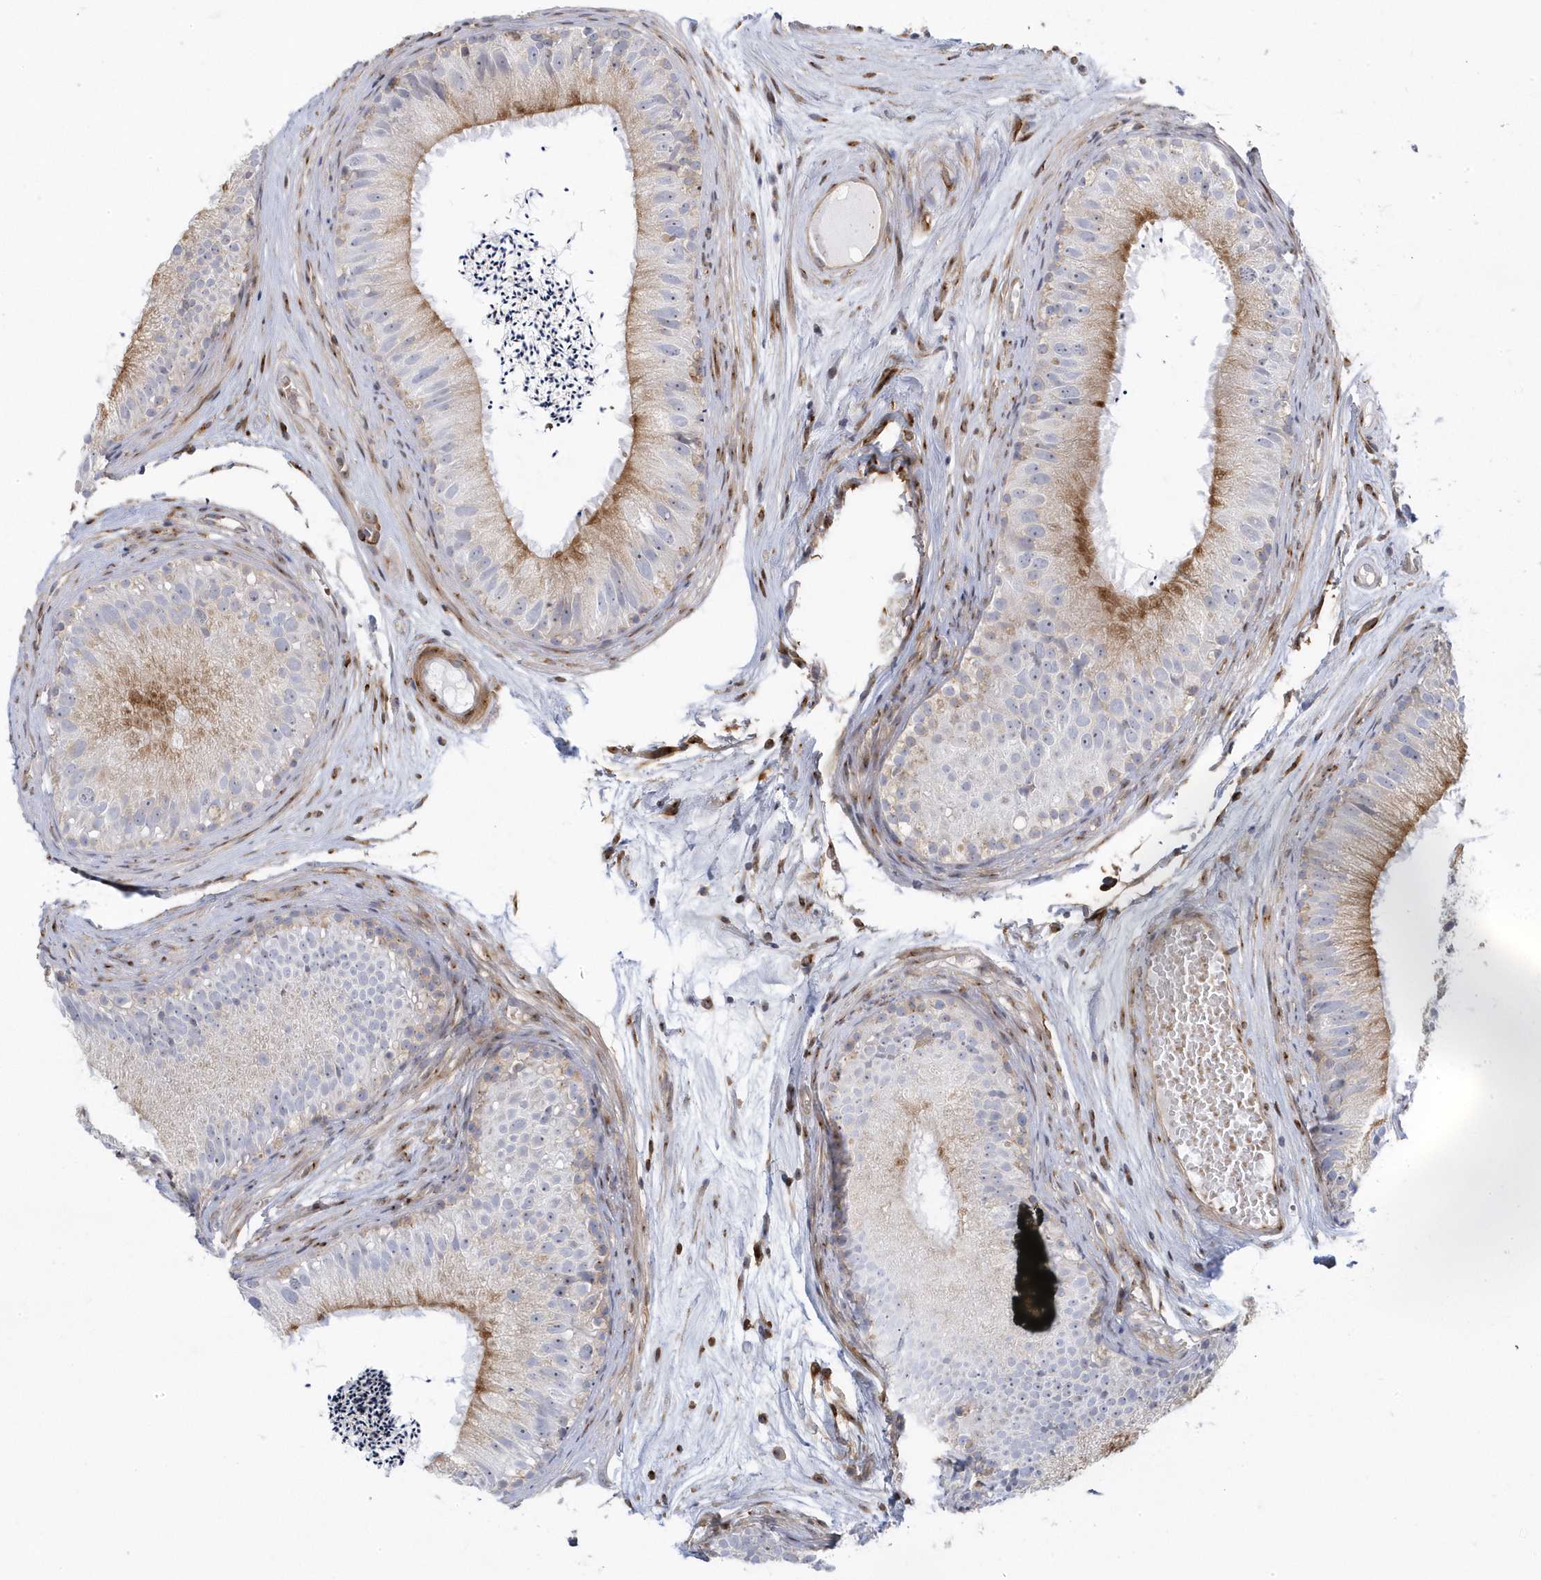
{"staining": {"intensity": "moderate", "quantity": "<25%", "location": "cytoplasmic/membranous"}, "tissue": "epididymis", "cell_type": "Glandular cells", "image_type": "normal", "snomed": [{"axis": "morphology", "description": "Normal tissue, NOS"}, {"axis": "topography", "description": "Epididymis"}], "caption": "IHC image of unremarkable epididymis: epididymis stained using immunohistochemistry (IHC) reveals low levels of moderate protein expression localized specifically in the cytoplasmic/membranous of glandular cells, appearing as a cytoplasmic/membranous brown color.", "gene": "MAP7D3", "patient": {"sex": "male", "age": 77}}